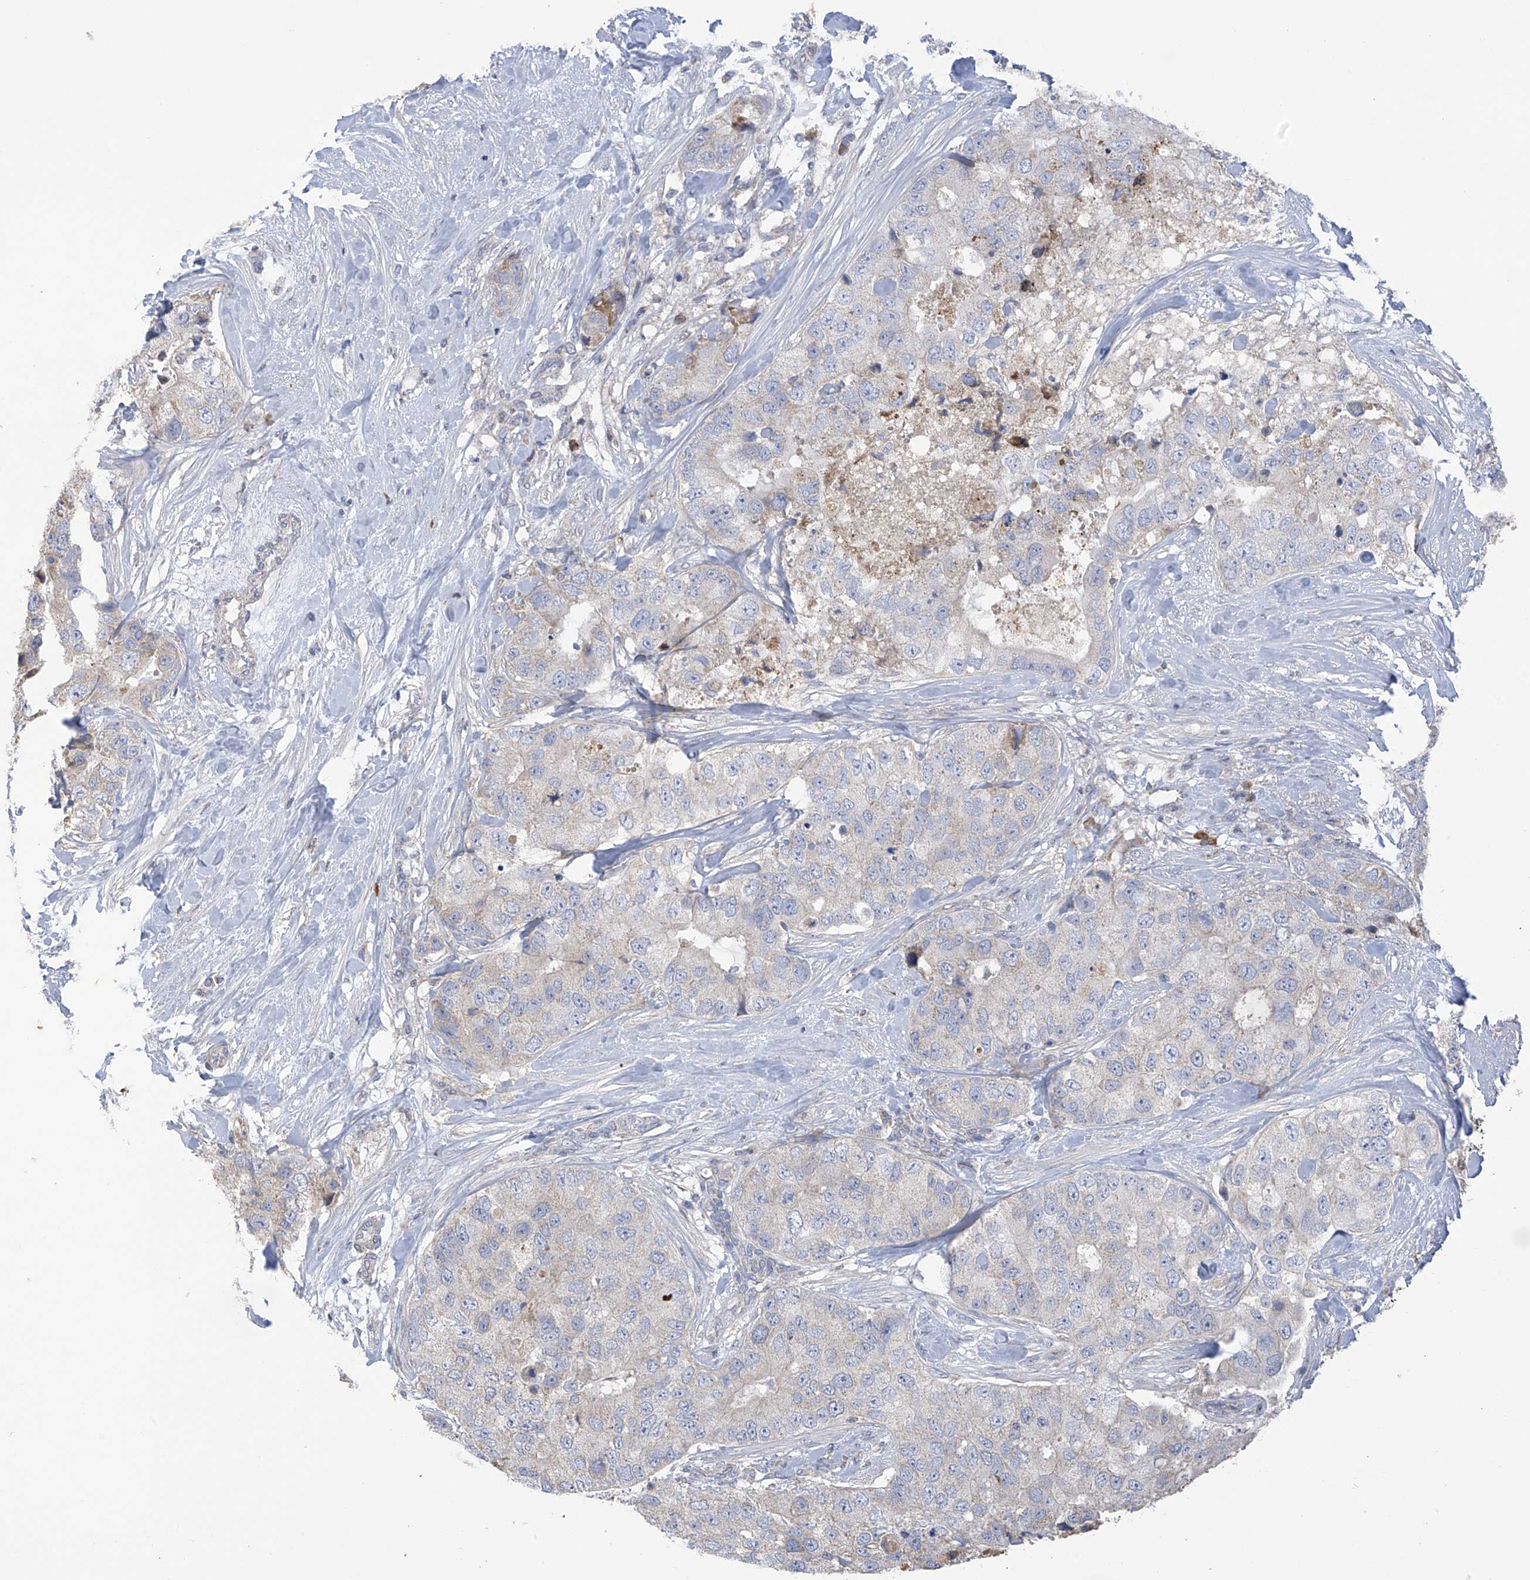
{"staining": {"intensity": "negative", "quantity": "none", "location": "none"}, "tissue": "breast cancer", "cell_type": "Tumor cells", "image_type": "cancer", "snomed": [{"axis": "morphology", "description": "Duct carcinoma"}, {"axis": "topography", "description": "Breast"}], "caption": "Immunohistochemical staining of human breast cancer exhibits no significant staining in tumor cells. (Immunohistochemistry, brightfield microscopy, high magnification).", "gene": "SLCO4A1", "patient": {"sex": "female", "age": 62}}